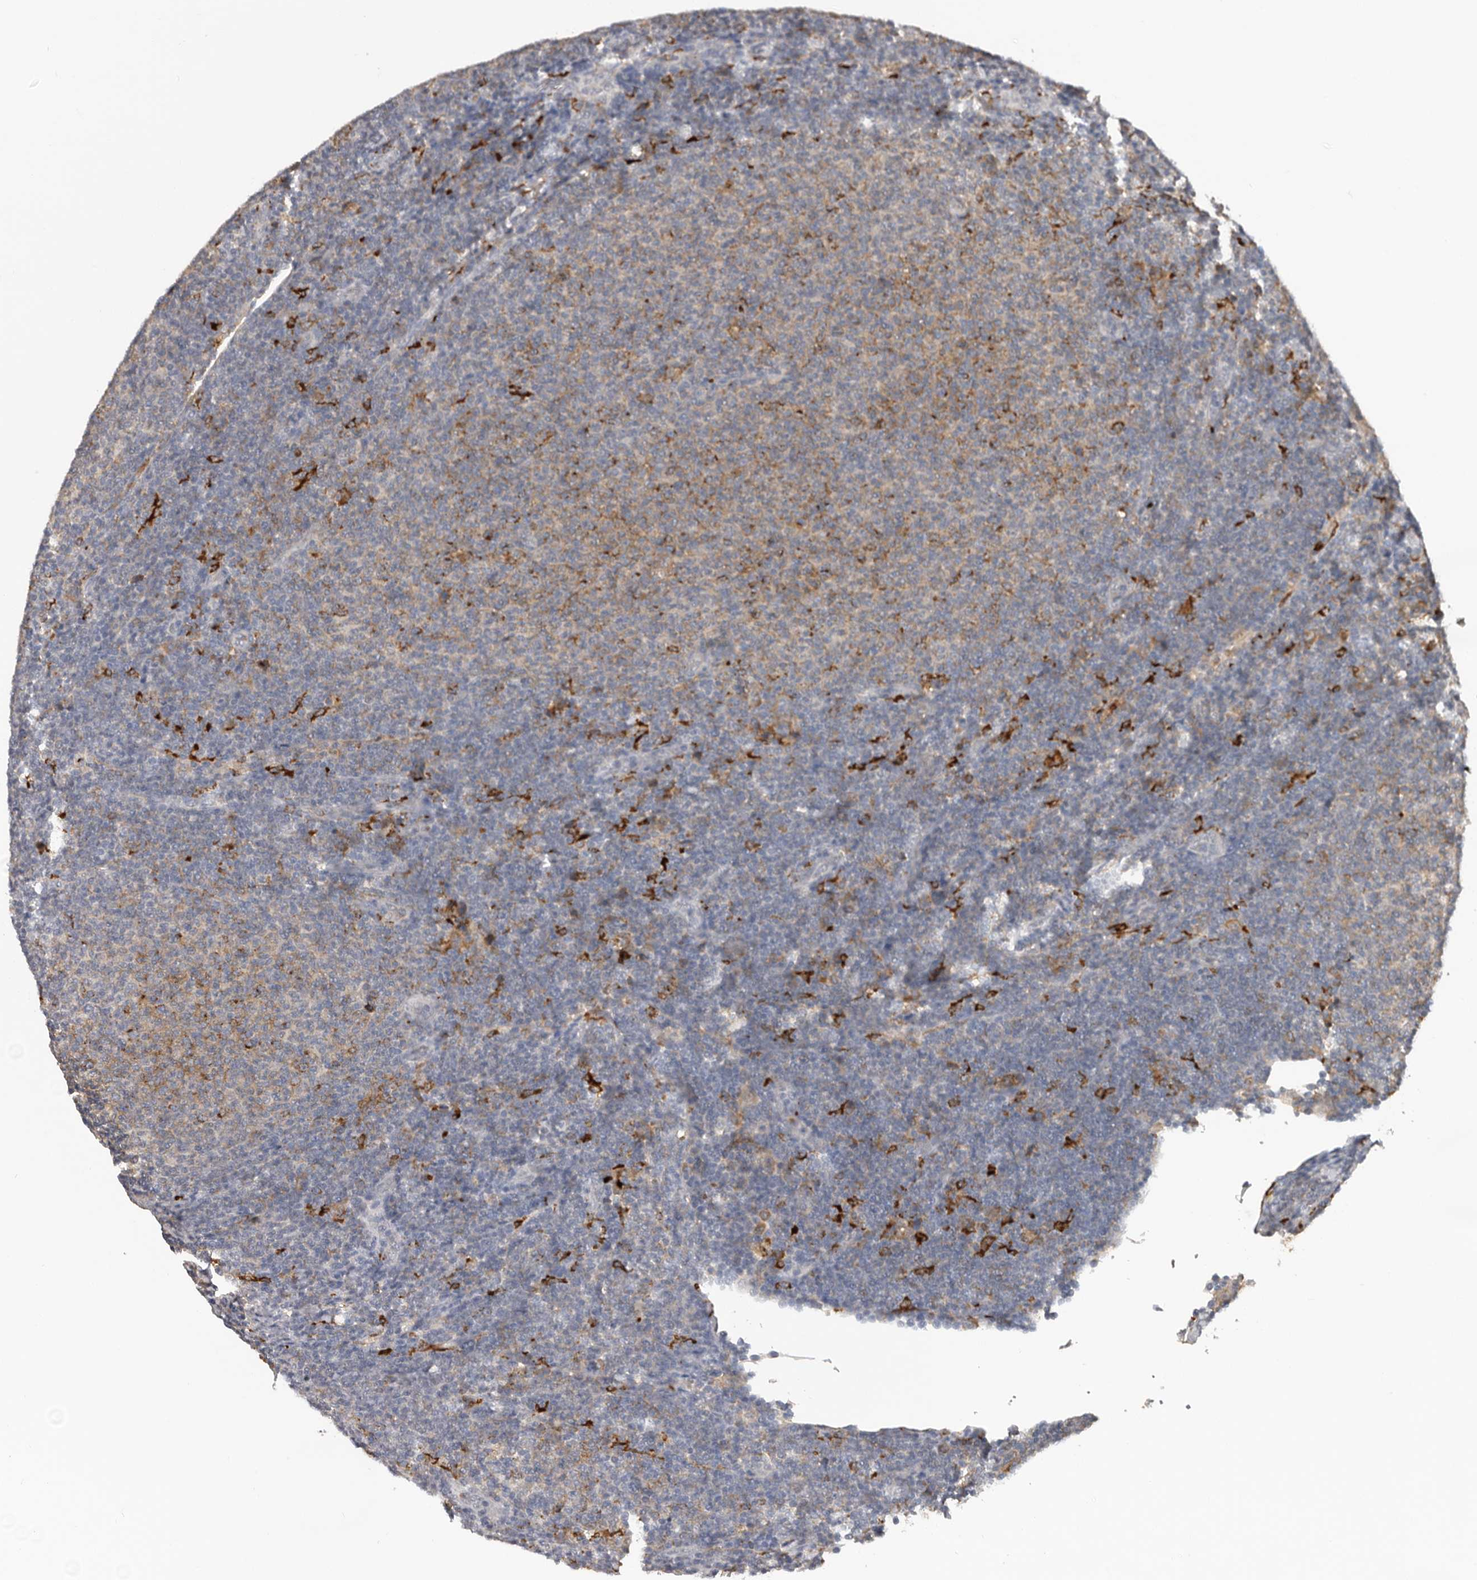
{"staining": {"intensity": "moderate", "quantity": "25%-75%", "location": "cytoplasmic/membranous"}, "tissue": "lymphoma", "cell_type": "Tumor cells", "image_type": "cancer", "snomed": [{"axis": "morphology", "description": "Malignant lymphoma, non-Hodgkin's type, Low grade"}, {"axis": "topography", "description": "Lymph node"}], "caption": "Immunohistochemical staining of human low-grade malignant lymphoma, non-Hodgkin's type demonstrates medium levels of moderate cytoplasmic/membranous protein expression in approximately 25%-75% of tumor cells.", "gene": "TFRC", "patient": {"sex": "male", "age": 66}}